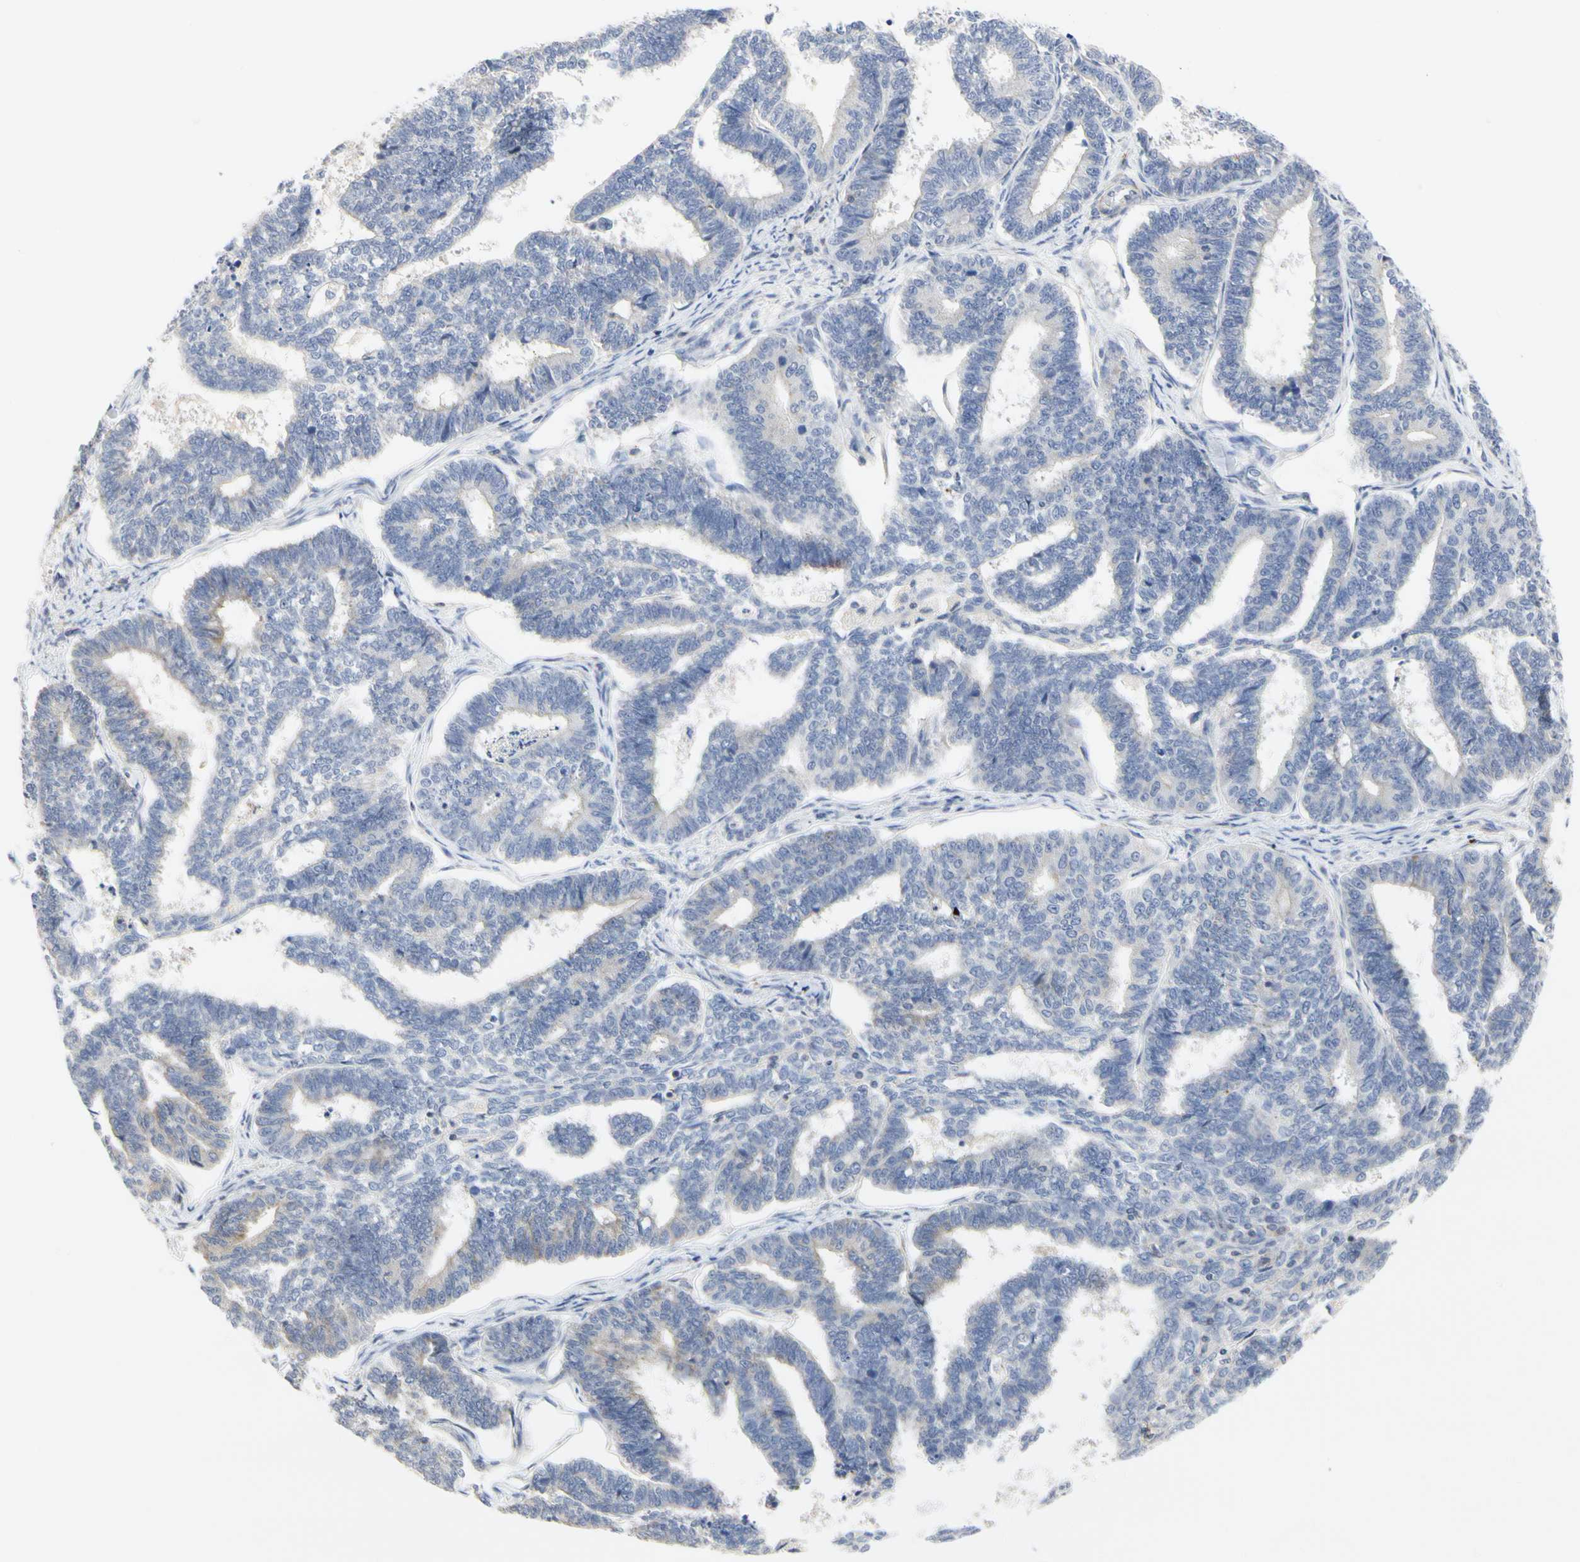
{"staining": {"intensity": "weak", "quantity": "<25%", "location": "cytoplasmic/membranous"}, "tissue": "endometrial cancer", "cell_type": "Tumor cells", "image_type": "cancer", "snomed": [{"axis": "morphology", "description": "Adenocarcinoma, NOS"}, {"axis": "topography", "description": "Endometrium"}], "caption": "There is no significant positivity in tumor cells of endometrial cancer (adenocarcinoma).", "gene": "SHANK2", "patient": {"sex": "female", "age": 70}}